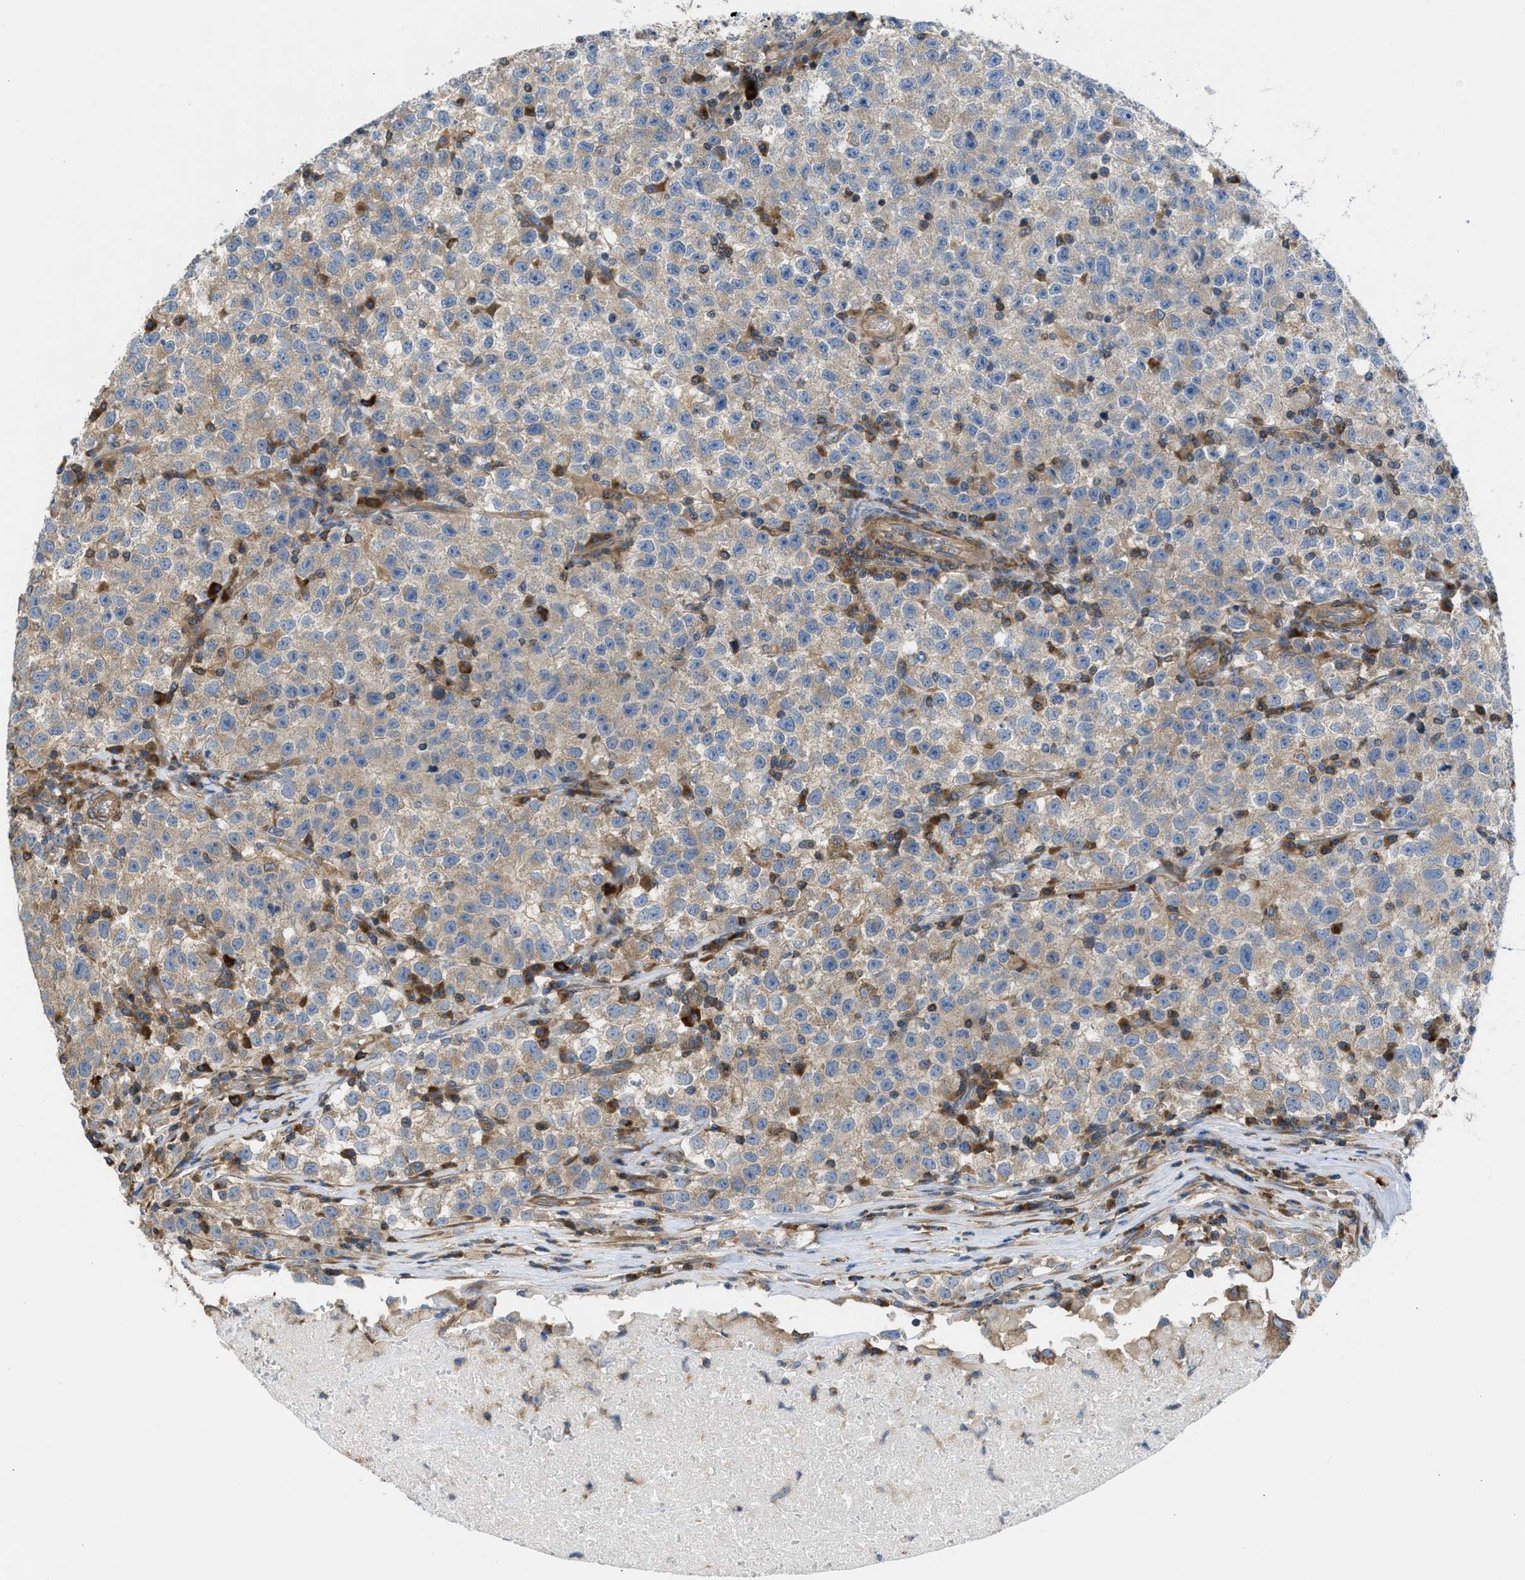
{"staining": {"intensity": "weak", "quantity": ">75%", "location": "cytoplasmic/membranous"}, "tissue": "testis cancer", "cell_type": "Tumor cells", "image_type": "cancer", "snomed": [{"axis": "morphology", "description": "Seminoma, NOS"}, {"axis": "topography", "description": "Testis"}], "caption": "Weak cytoplasmic/membranous expression is present in approximately >75% of tumor cells in testis seminoma.", "gene": "CHKB", "patient": {"sex": "male", "age": 22}}